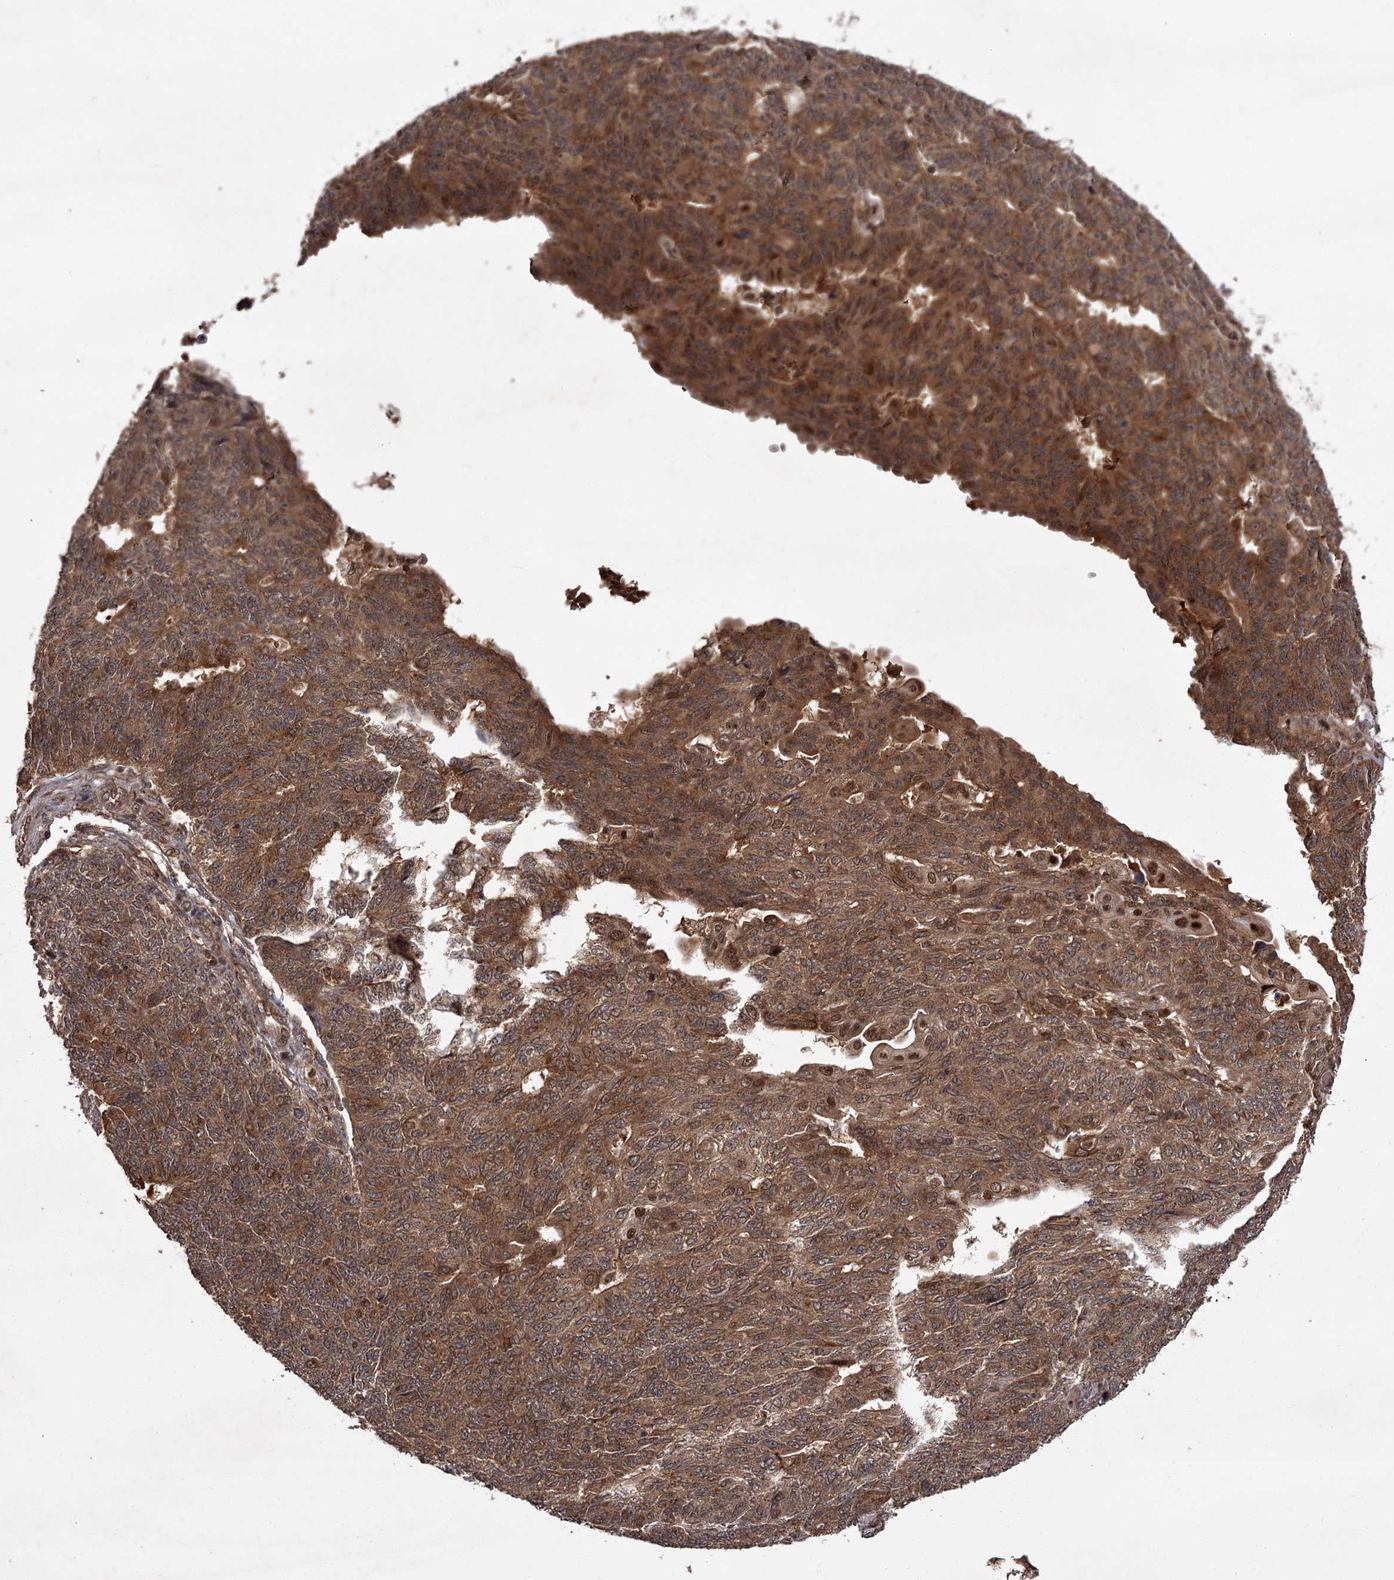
{"staining": {"intensity": "strong", "quantity": ">75%", "location": "cytoplasmic/membranous"}, "tissue": "endometrial cancer", "cell_type": "Tumor cells", "image_type": "cancer", "snomed": [{"axis": "morphology", "description": "Adenocarcinoma, NOS"}, {"axis": "topography", "description": "Endometrium"}], "caption": "This histopathology image displays IHC staining of adenocarcinoma (endometrial), with high strong cytoplasmic/membranous positivity in about >75% of tumor cells.", "gene": "TBC1D23", "patient": {"sex": "female", "age": 32}}